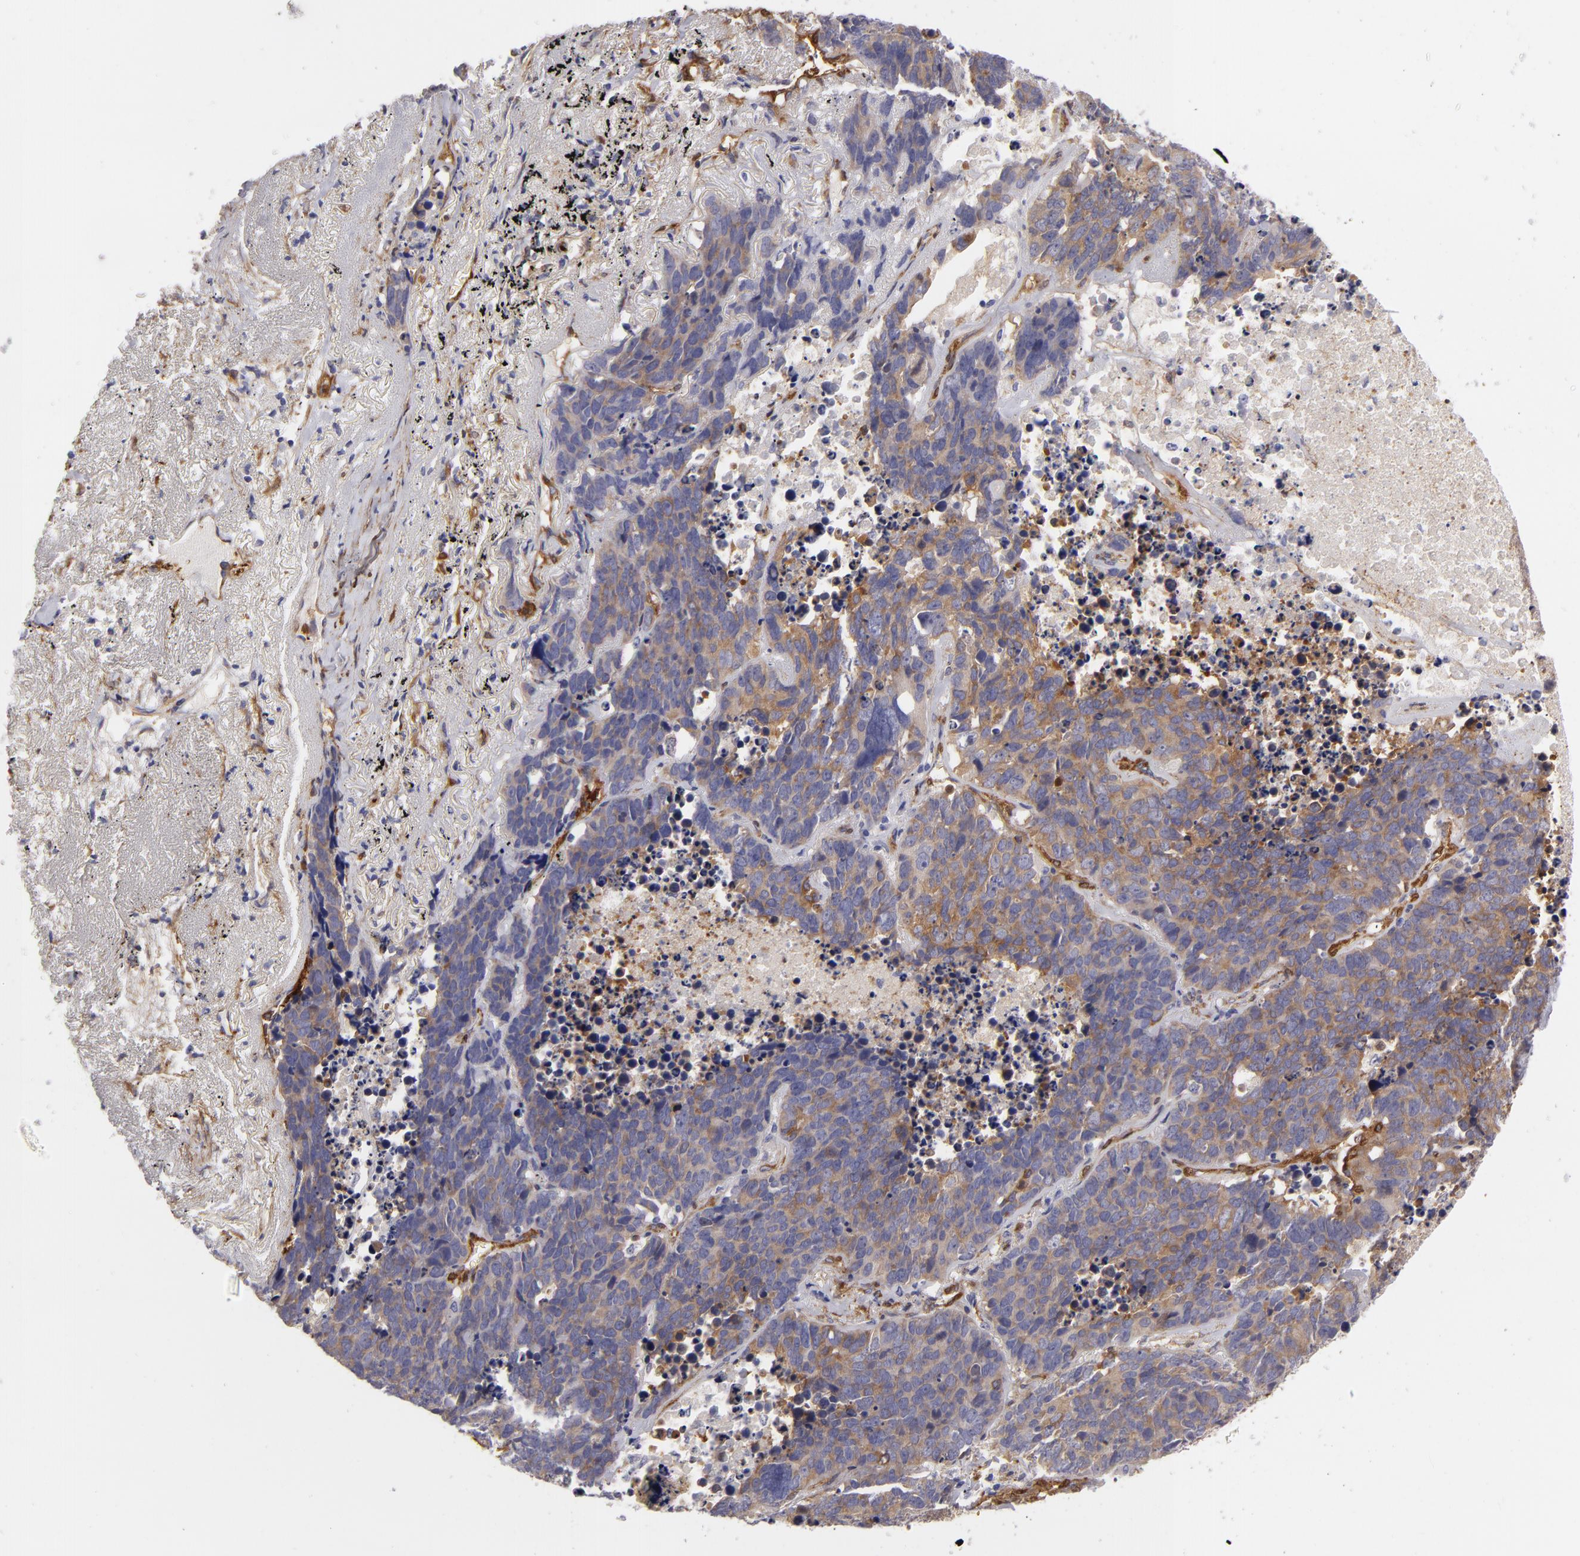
{"staining": {"intensity": "moderate", "quantity": "25%-75%", "location": "cytoplasmic/membranous"}, "tissue": "lung cancer", "cell_type": "Tumor cells", "image_type": "cancer", "snomed": [{"axis": "morphology", "description": "Carcinoid, malignant, NOS"}, {"axis": "topography", "description": "Lung"}], "caption": "A medium amount of moderate cytoplasmic/membranous expression is present in about 25%-75% of tumor cells in malignant carcinoid (lung) tissue. (DAB IHC, brown staining for protein, blue staining for nuclei).", "gene": "VCL", "patient": {"sex": "male", "age": 60}}